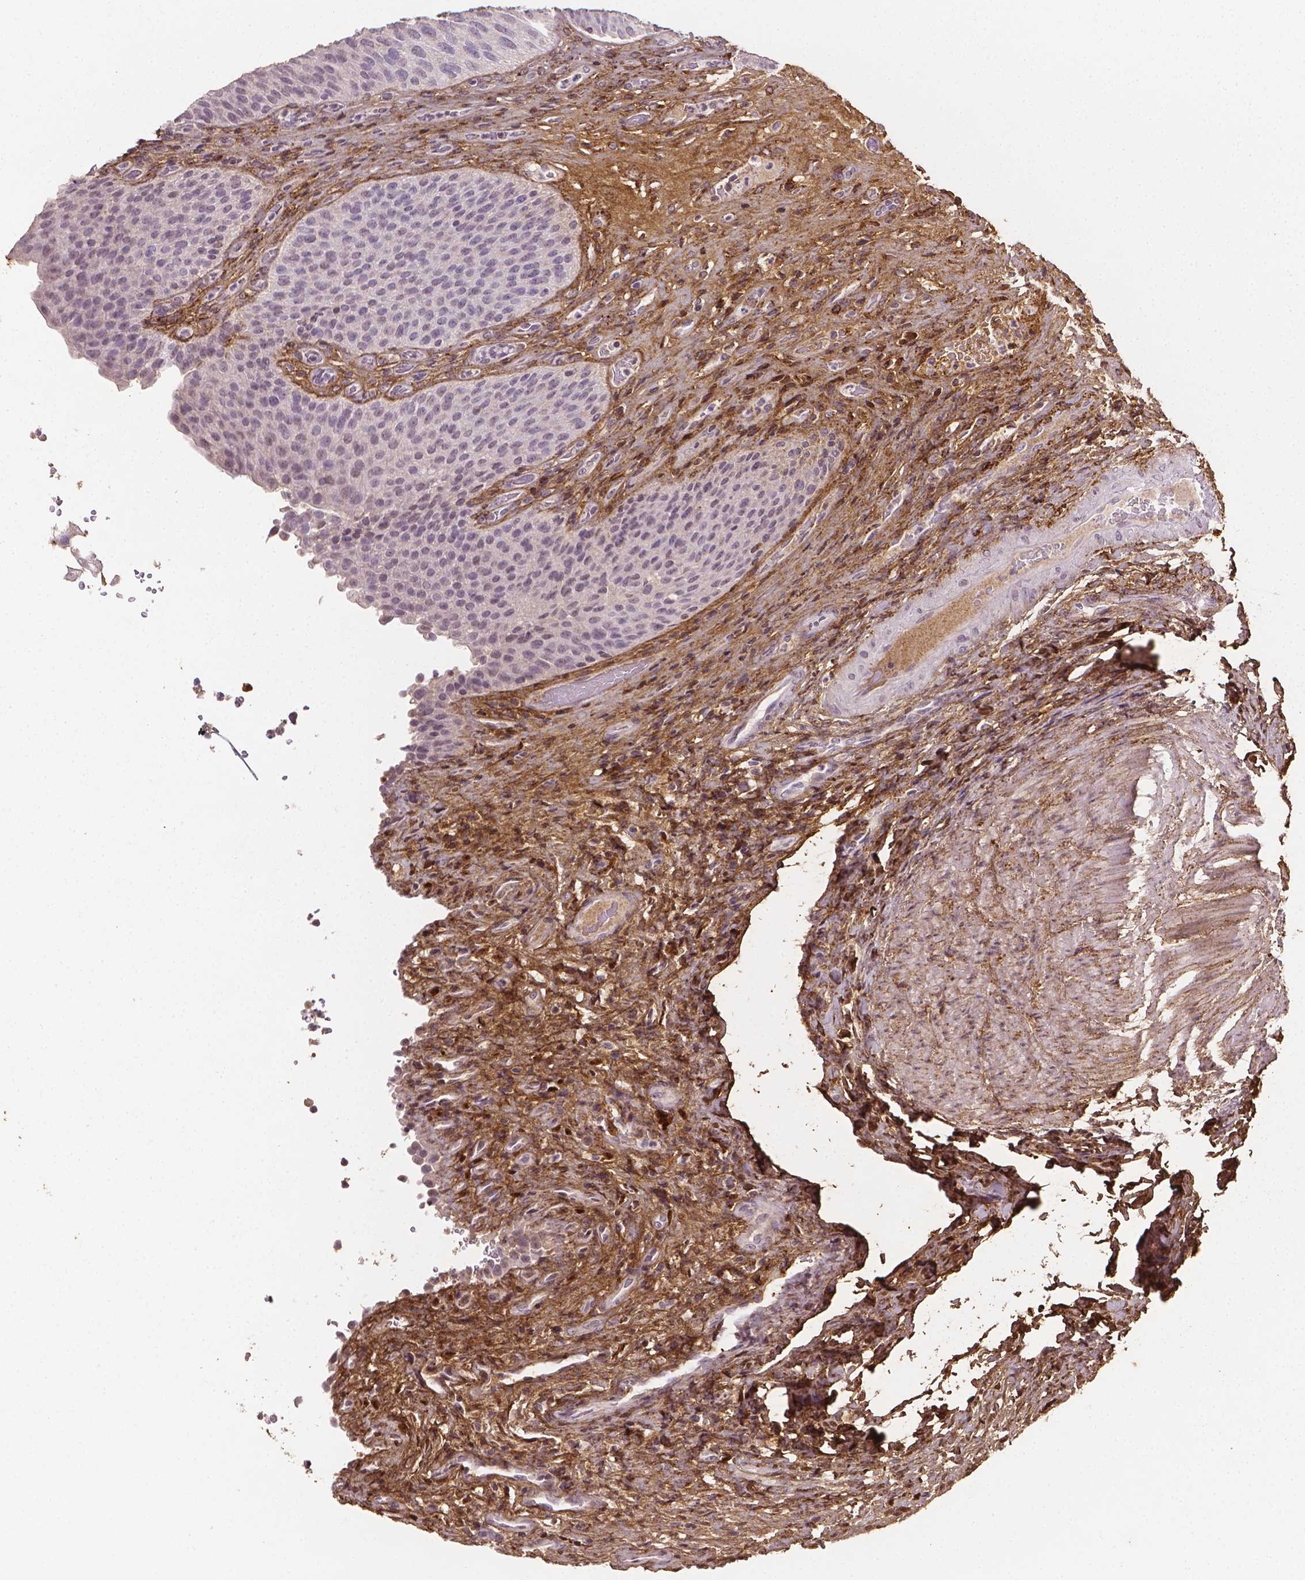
{"staining": {"intensity": "weak", "quantity": "<25%", "location": "cytoplasmic/membranous"}, "tissue": "urinary bladder", "cell_type": "Urothelial cells", "image_type": "normal", "snomed": [{"axis": "morphology", "description": "Normal tissue, NOS"}, {"axis": "topography", "description": "Urinary bladder"}, {"axis": "topography", "description": "Peripheral nerve tissue"}], "caption": "Urothelial cells show no significant protein positivity in normal urinary bladder.", "gene": "DCN", "patient": {"sex": "male", "age": 66}}